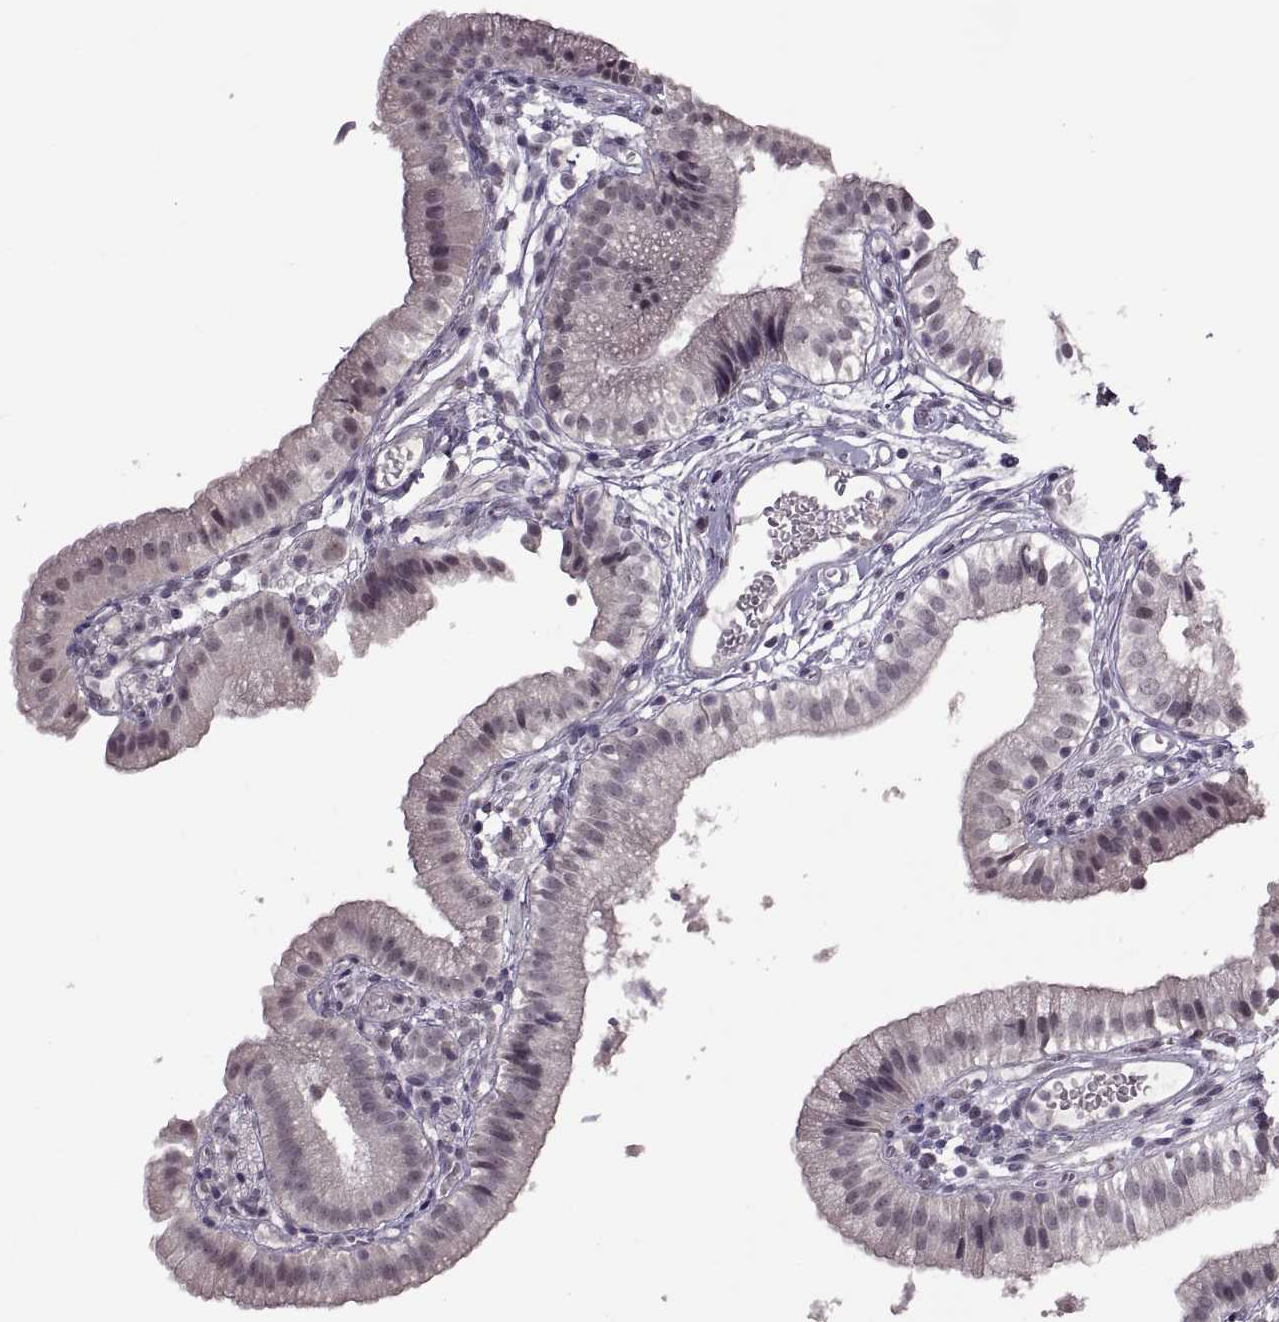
{"staining": {"intensity": "negative", "quantity": "none", "location": "none"}, "tissue": "gallbladder", "cell_type": "Glandular cells", "image_type": "normal", "snomed": [{"axis": "morphology", "description": "Normal tissue, NOS"}, {"axis": "topography", "description": "Gallbladder"}], "caption": "Histopathology image shows no significant protein positivity in glandular cells of unremarkable gallbladder.", "gene": "OTP", "patient": {"sex": "female", "age": 47}}